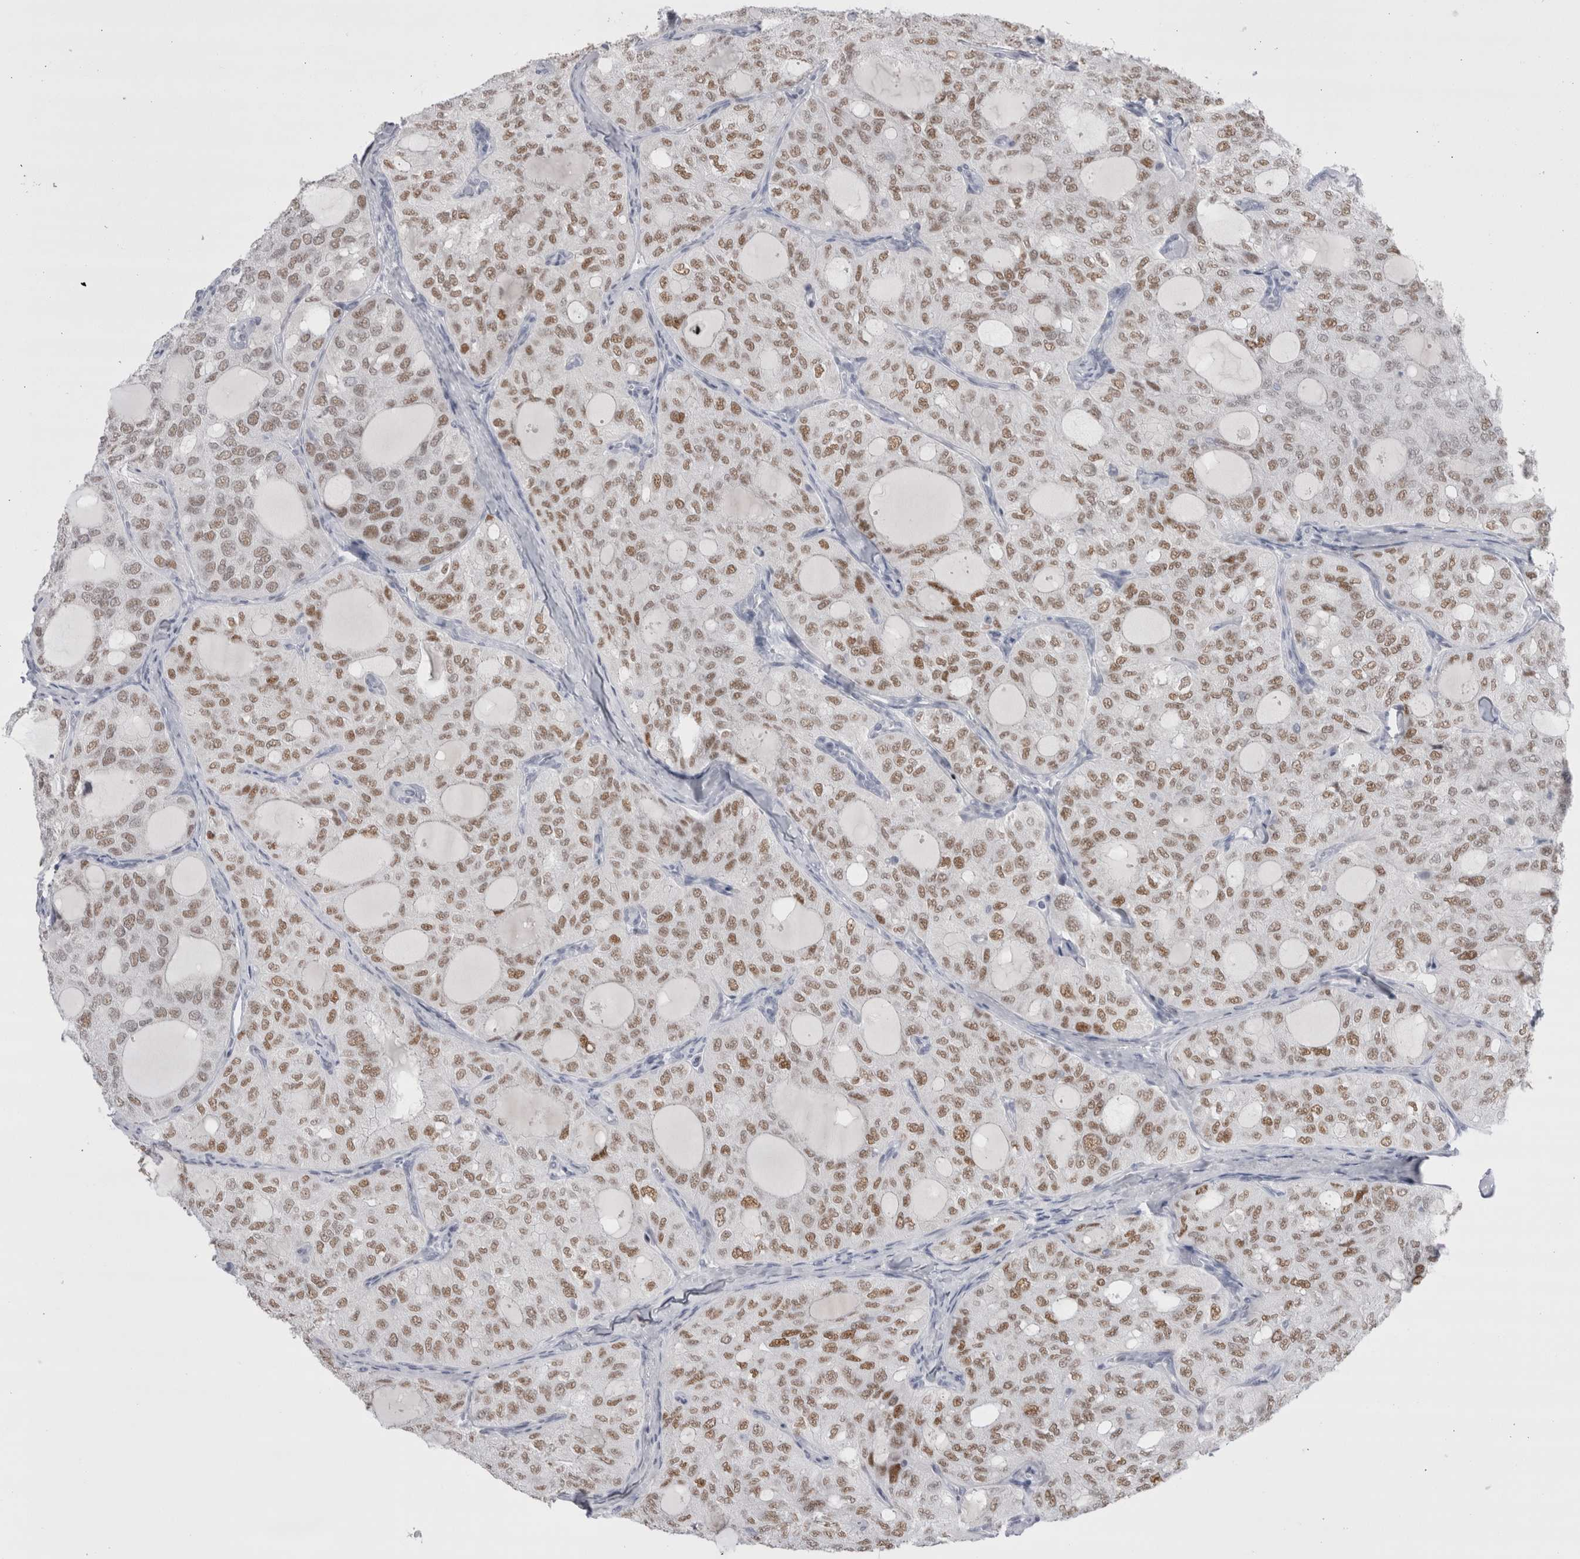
{"staining": {"intensity": "moderate", "quantity": ">75%", "location": "nuclear"}, "tissue": "thyroid cancer", "cell_type": "Tumor cells", "image_type": "cancer", "snomed": [{"axis": "morphology", "description": "Follicular adenoma carcinoma, NOS"}, {"axis": "topography", "description": "Thyroid gland"}], "caption": "Protein staining exhibits moderate nuclear staining in about >75% of tumor cells in thyroid cancer. The staining is performed using DAB brown chromogen to label protein expression. The nuclei are counter-stained blue using hematoxylin.", "gene": "FNDC8", "patient": {"sex": "male", "age": 75}}